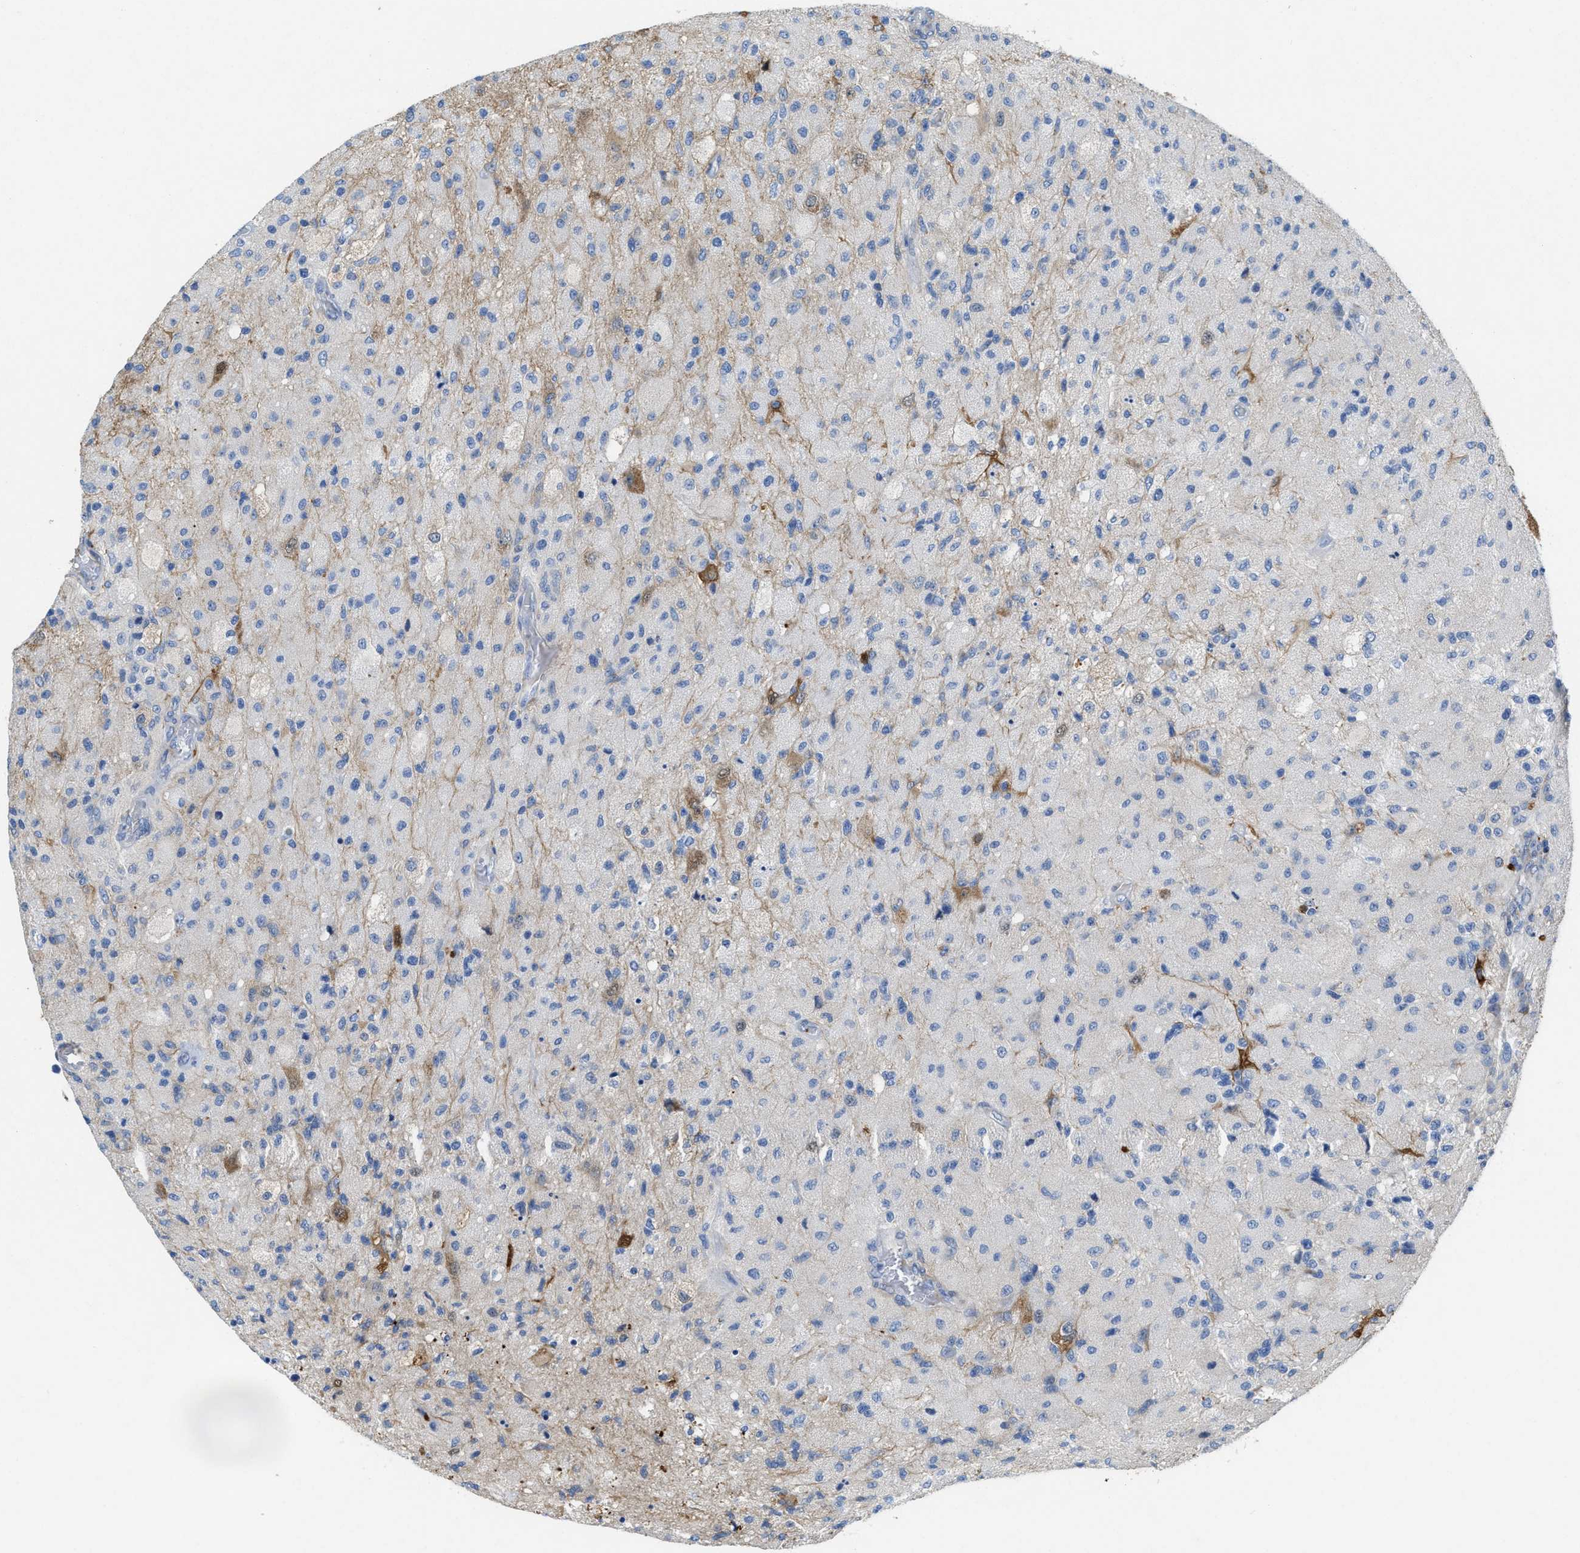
{"staining": {"intensity": "negative", "quantity": "none", "location": "none"}, "tissue": "glioma", "cell_type": "Tumor cells", "image_type": "cancer", "snomed": [{"axis": "morphology", "description": "Normal tissue, NOS"}, {"axis": "morphology", "description": "Glioma, malignant, High grade"}, {"axis": "topography", "description": "Cerebral cortex"}], "caption": "Human glioma stained for a protein using immunohistochemistry reveals no staining in tumor cells.", "gene": "ASS1", "patient": {"sex": "male", "age": 77}}